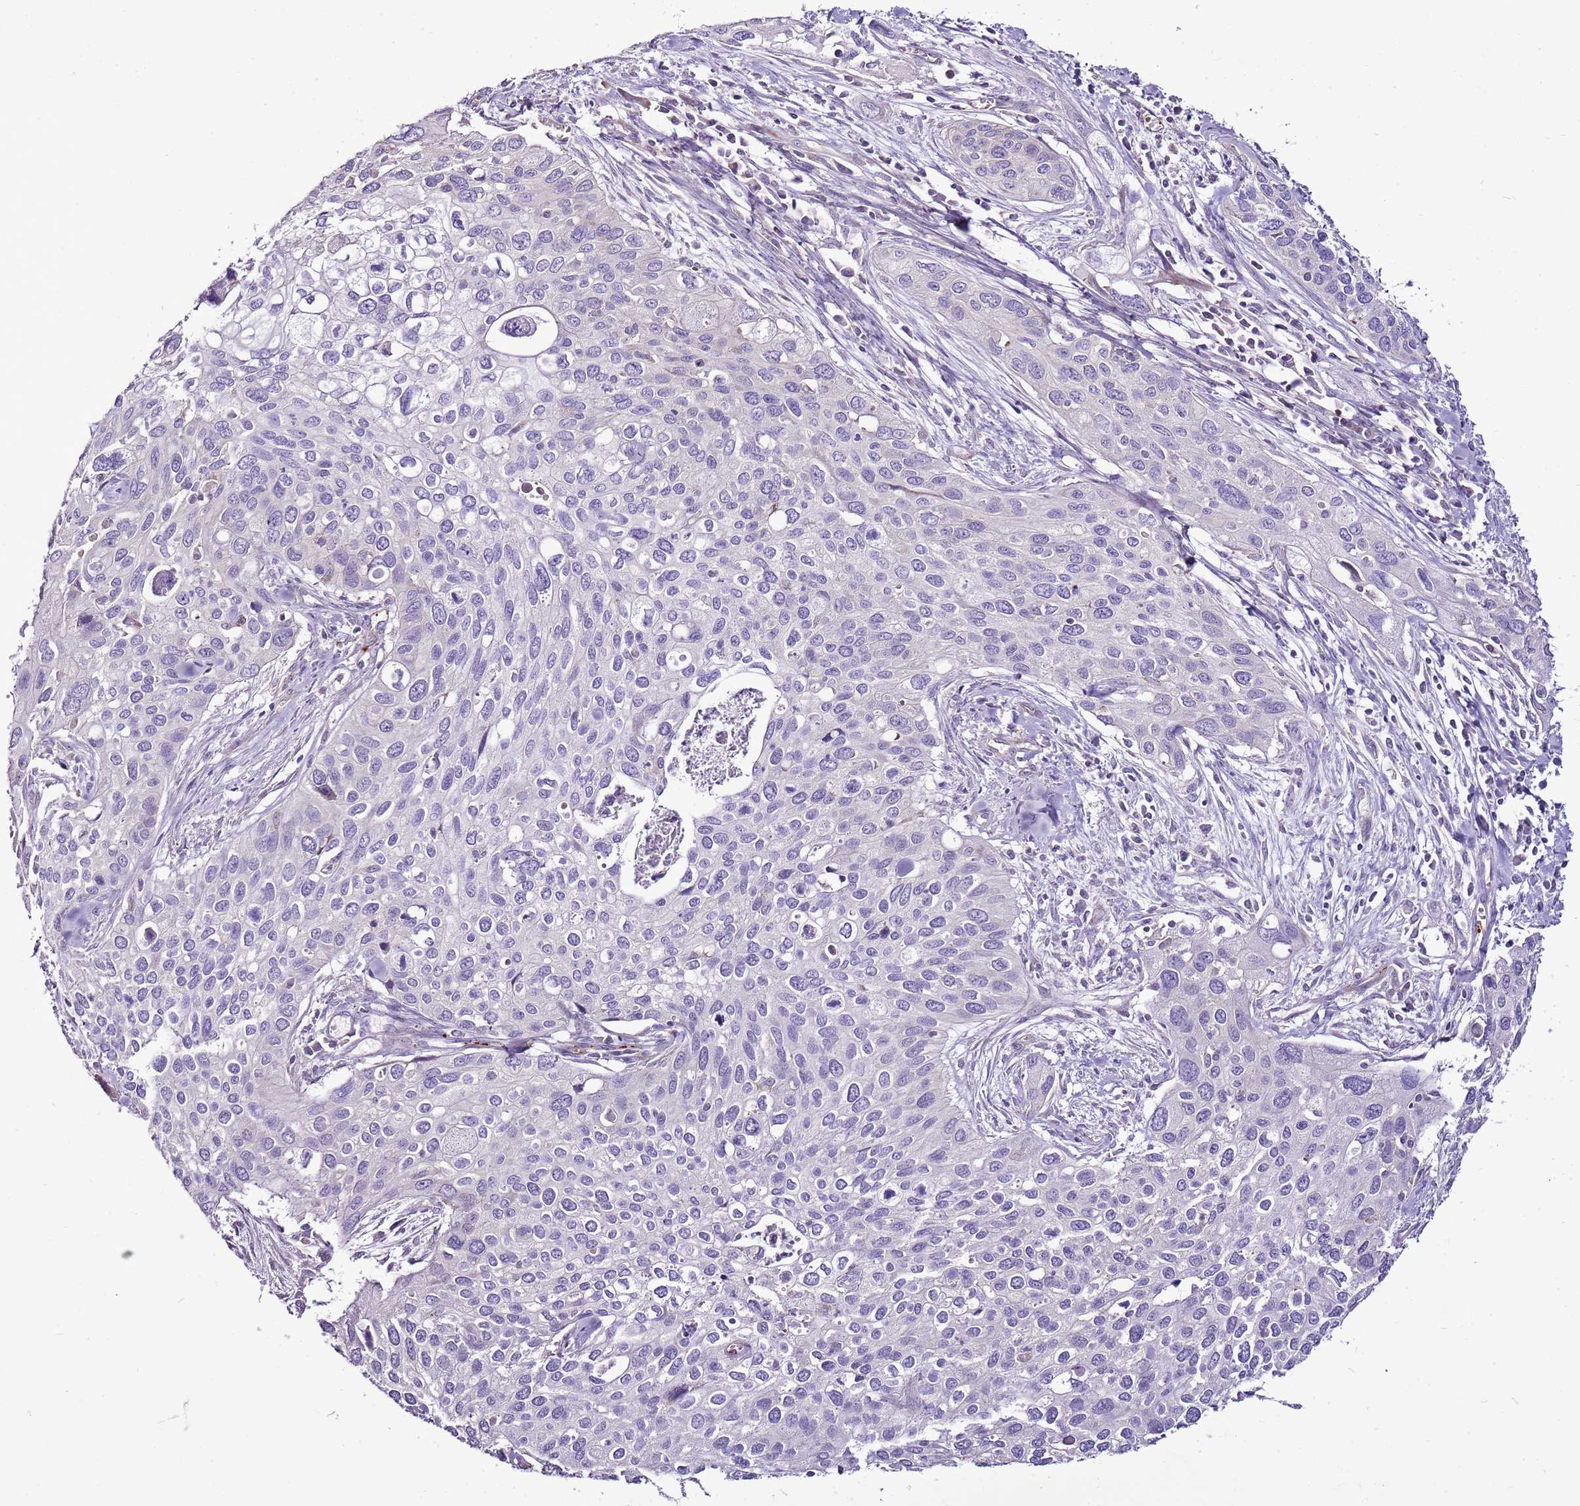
{"staining": {"intensity": "negative", "quantity": "none", "location": "none"}, "tissue": "cervical cancer", "cell_type": "Tumor cells", "image_type": "cancer", "snomed": [{"axis": "morphology", "description": "Squamous cell carcinoma, NOS"}, {"axis": "topography", "description": "Cervix"}], "caption": "IHC image of neoplastic tissue: human squamous cell carcinoma (cervical) stained with DAB reveals no significant protein staining in tumor cells.", "gene": "CHAC2", "patient": {"sex": "female", "age": 55}}